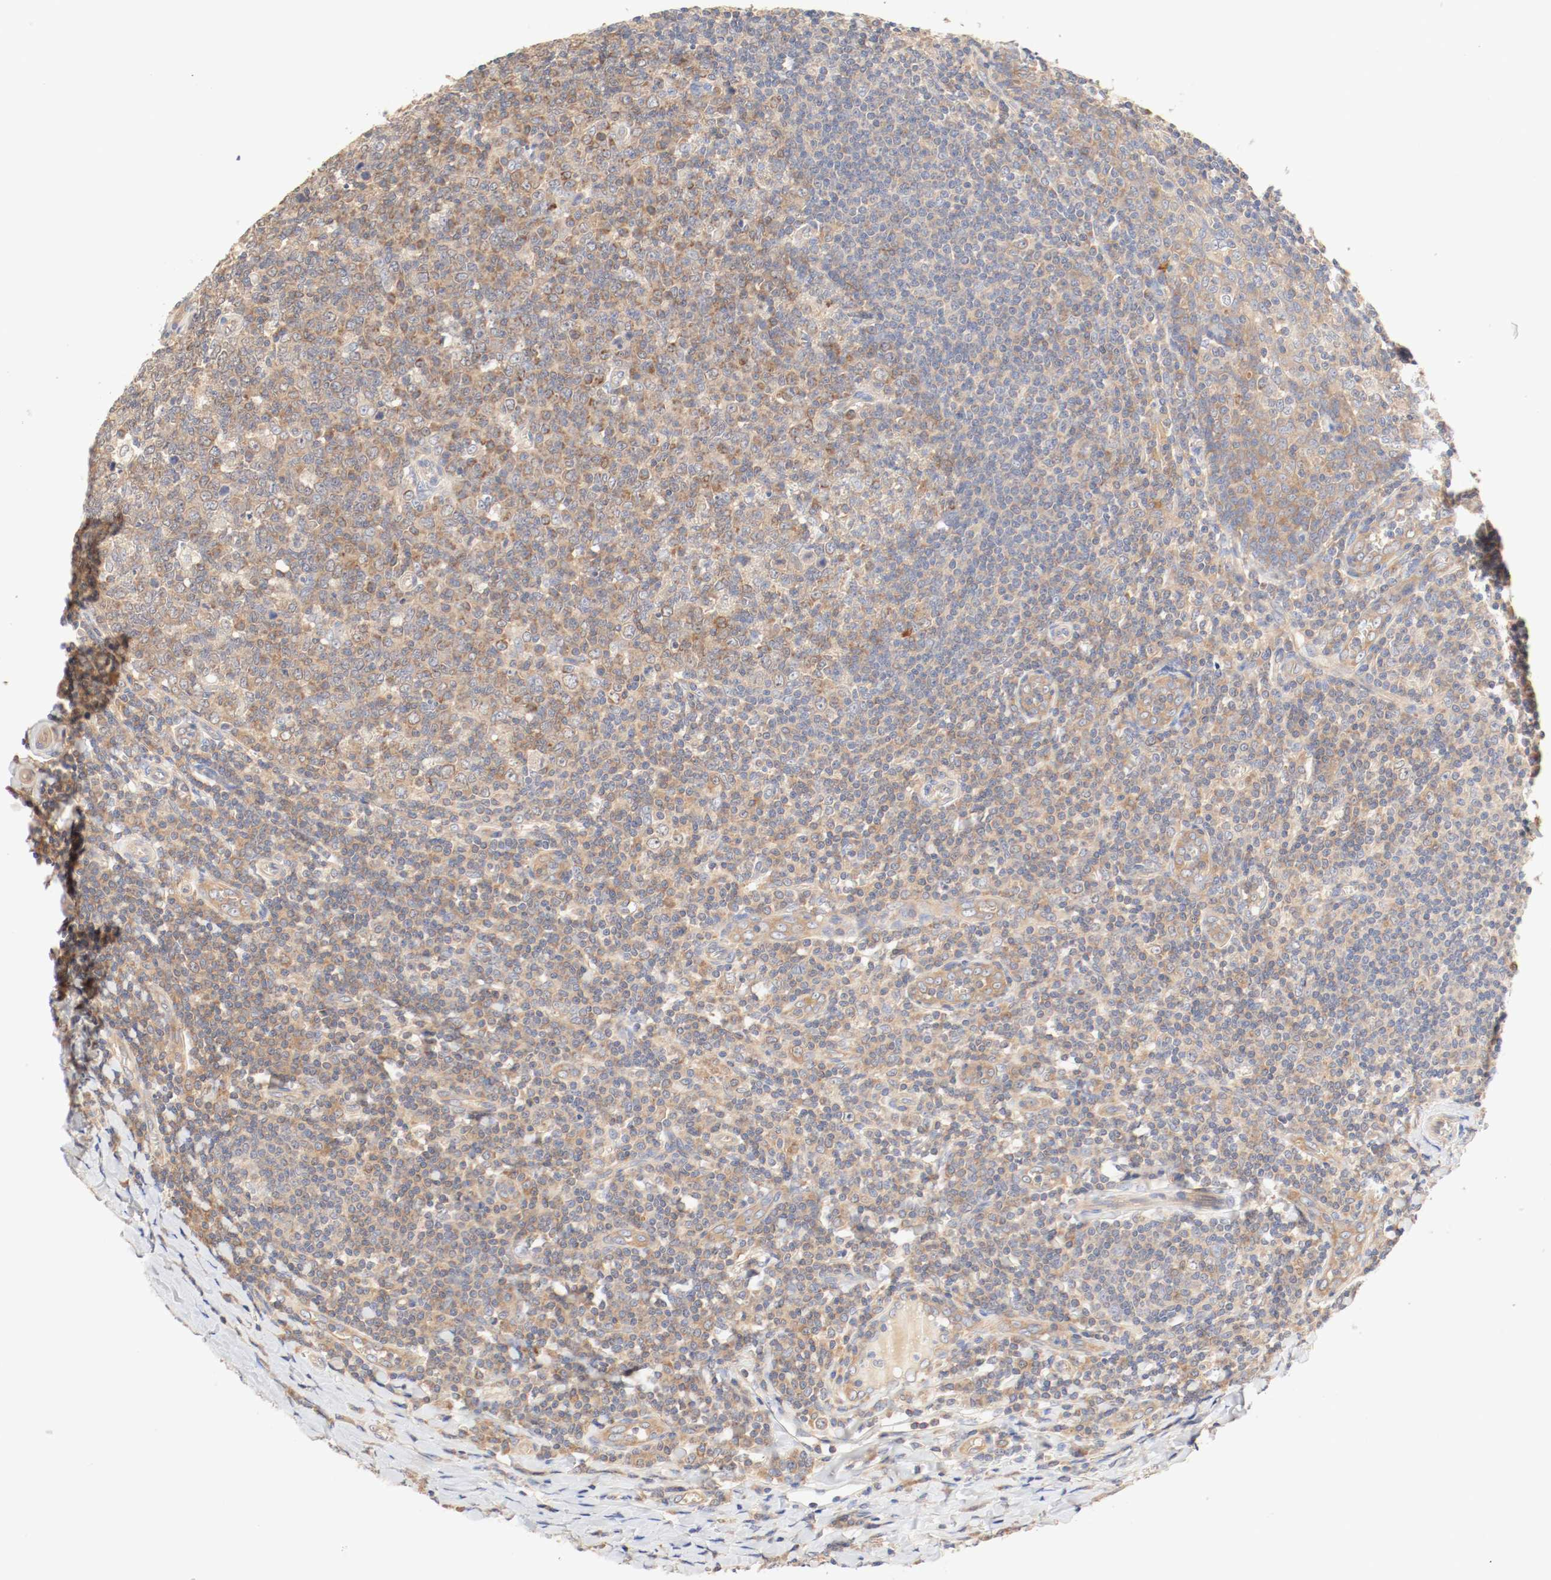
{"staining": {"intensity": "moderate", "quantity": ">75%", "location": "cytoplasmic/membranous"}, "tissue": "tonsil", "cell_type": "Germinal center cells", "image_type": "normal", "snomed": [{"axis": "morphology", "description": "Normal tissue, NOS"}, {"axis": "topography", "description": "Tonsil"}], "caption": "This photomicrograph demonstrates immunohistochemistry staining of normal human tonsil, with medium moderate cytoplasmic/membranous positivity in about >75% of germinal center cells.", "gene": "GIT1", "patient": {"sex": "male", "age": 31}}